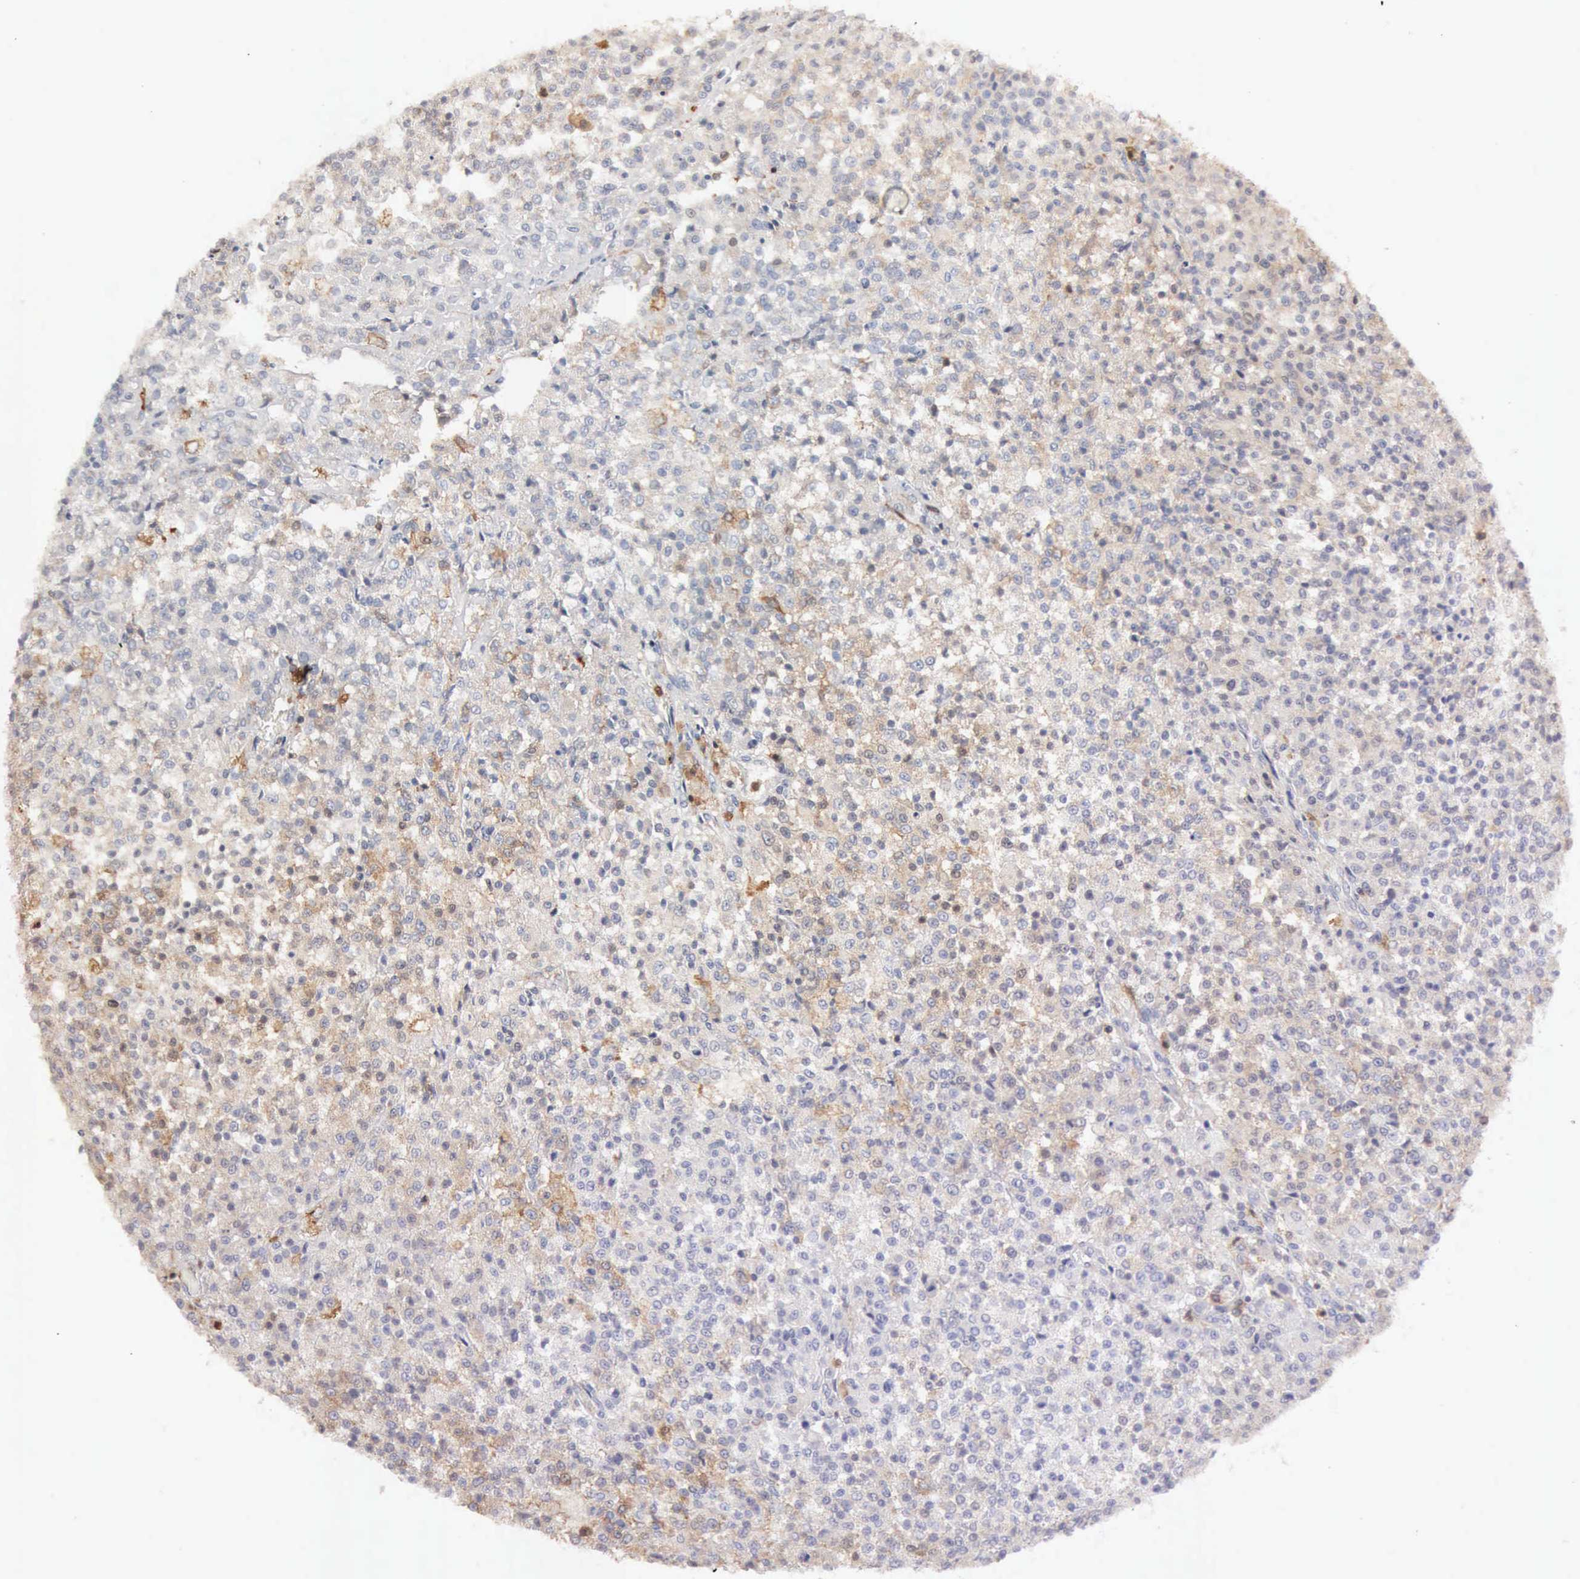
{"staining": {"intensity": "weak", "quantity": "25%-75%", "location": "cytoplasmic/membranous"}, "tissue": "testis cancer", "cell_type": "Tumor cells", "image_type": "cancer", "snomed": [{"axis": "morphology", "description": "Seminoma, NOS"}, {"axis": "topography", "description": "Testis"}], "caption": "This photomicrograph reveals IHC staining of testis cancer, with low weak cytoplasmic/membranous staining in about 25%-75% of tumor cells.", "gene": "ARHGAP4", "patient": {"sex": "male", "age": 59}}